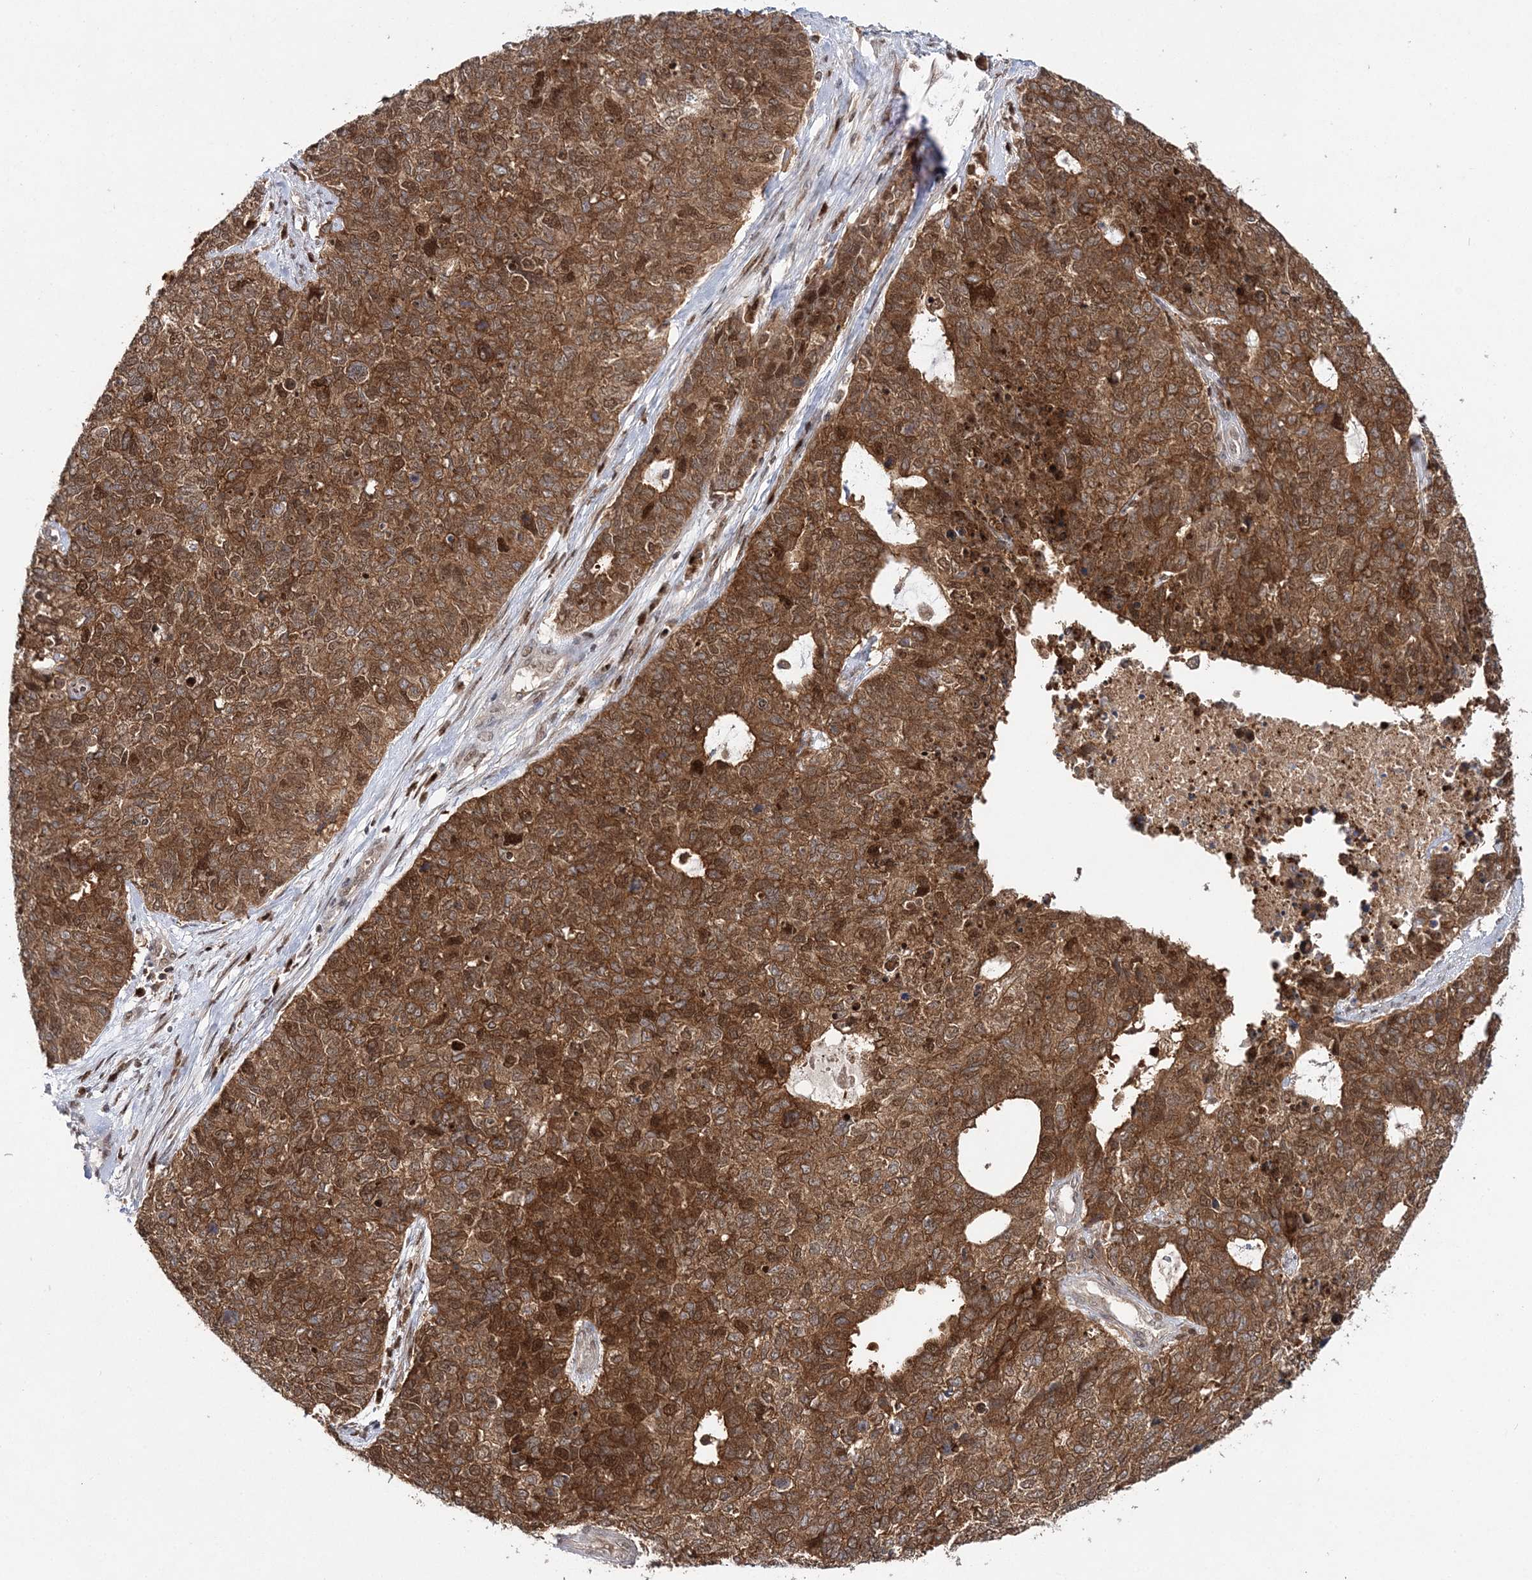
{"staining": {"intensity": "moderate", "quantity": ">75%", "location": "cytoplasmic/membranous"}, "tissue": "cervical cancer", "cell_type": "Tumor cells", "image_type": "cancer", "snomed": [{"axis": "morphology", "description": "Squamous cell carcinoma, NOS"}, {"axis": "topography", "description": "Cervix"}], "caption": "Protein staining displays moderate cytoplasmic/membranous positivity in about >75% of tumor cells in squamous cell carcinoma (cervical).", "gene": "NIF3L1", "patient": {"sex": "female", "age": 63}}